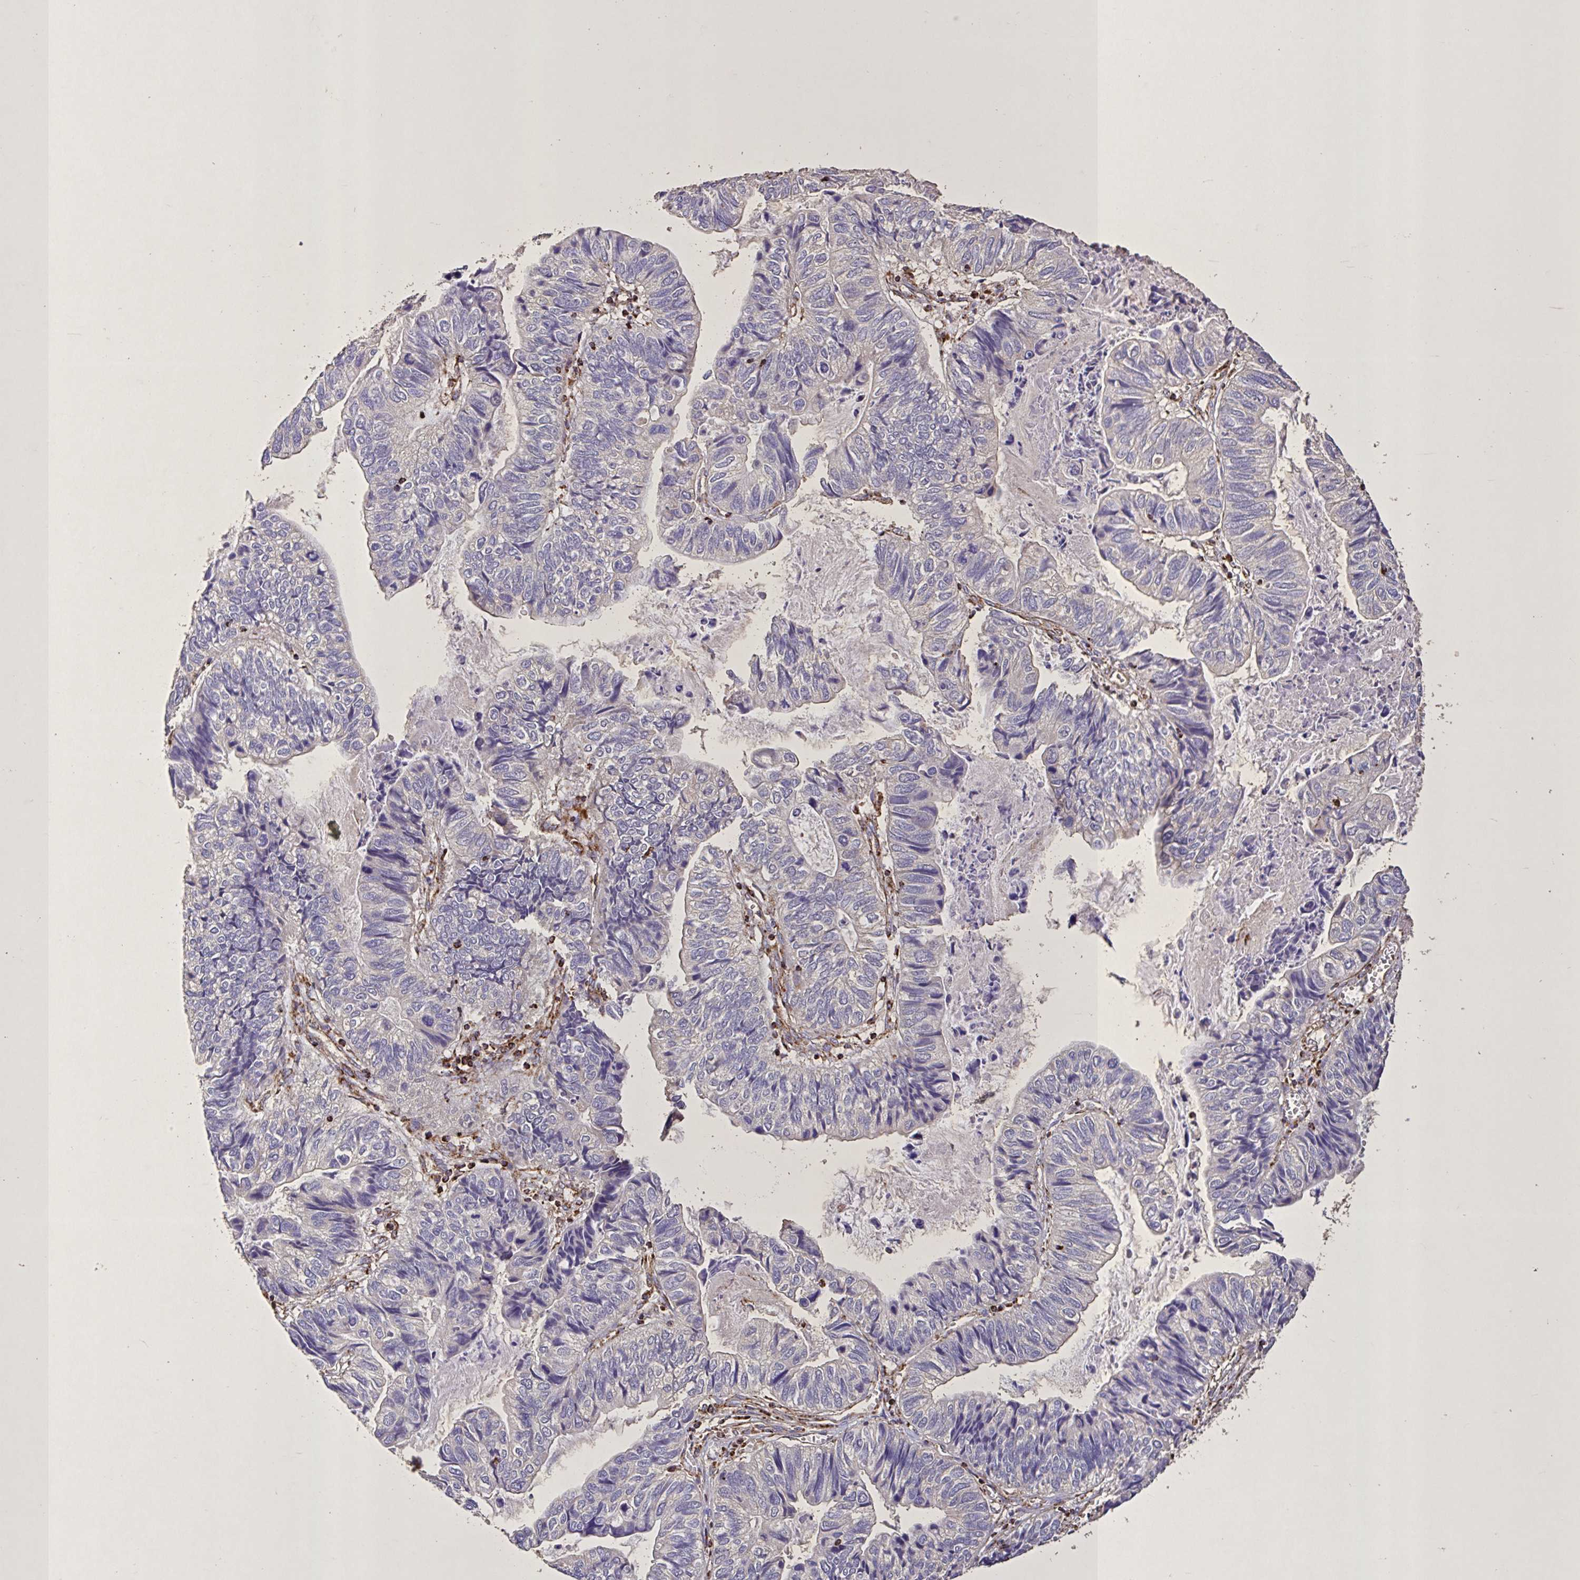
{"staining": {"intensity": "negative", "quantity": "none", "location": "none"}, "tissue": "stomach cancer", "cell_type": "Tumor cells", "image_type": "cancer", "snomed": [{"axis": "morphology", "description": "Adenocarcinoma, NOS"}, {"axis": "topography", "description": "Stomach, upper"}], "caption": "Immunohistochemistry photomicrograph of stomach cancer (adenocarcinoma) stained for a protein (brown), which demonstrates no positivity in tumor cells.", "gene": "AGK", "patient": {"sex": "female", "age": 67}}